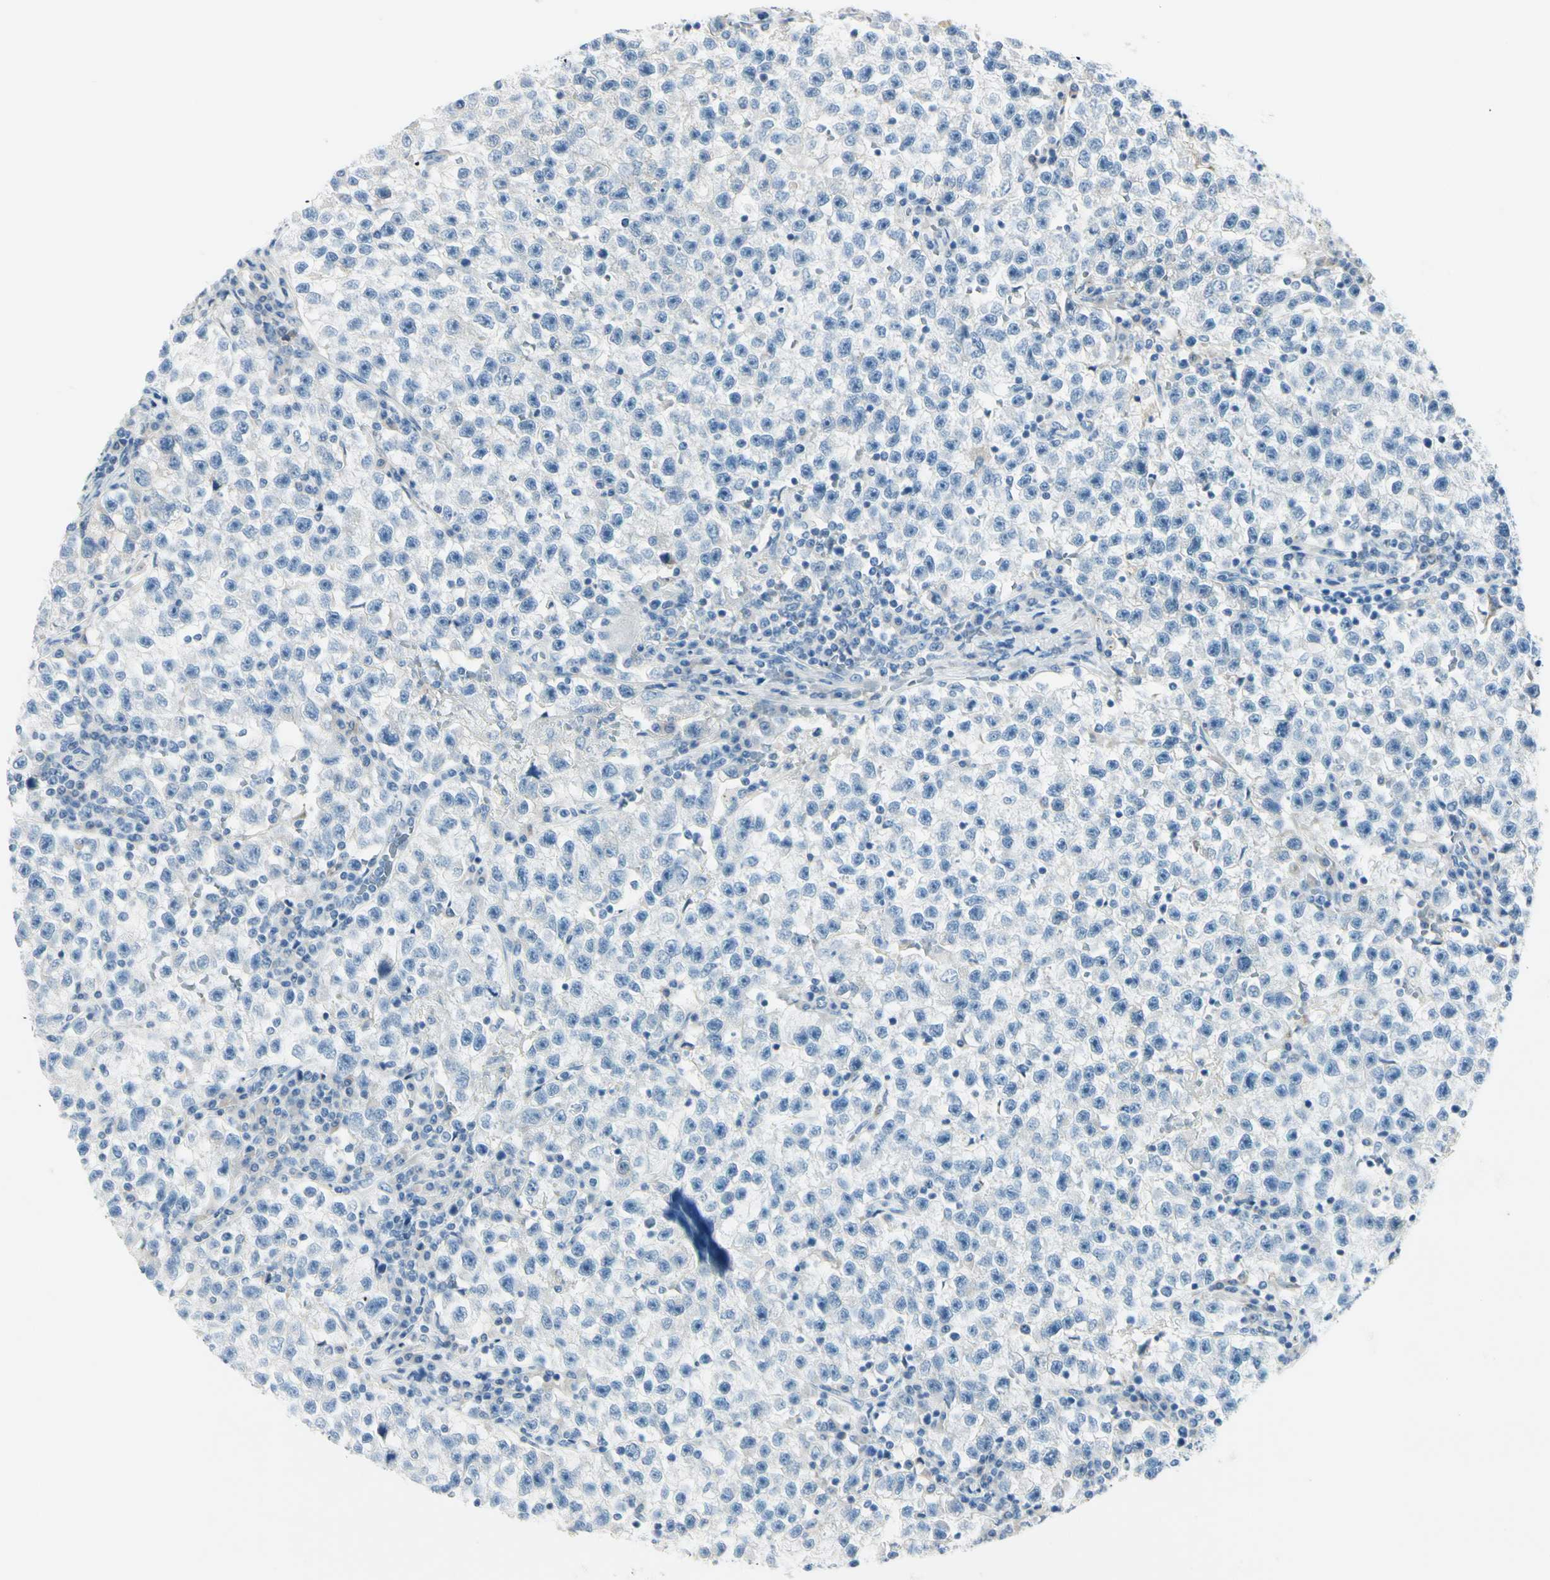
{"staining": {"intensity": "negative", "quantity": "none", "location": "none"}, "tissue": "testis cancer", "cell_type": "Tumor cells", "image_type": "cancer", "snomed": [{"axis": "morphology", "description": "Seminoma, NOS"}, {"axis": "topography", "description": "Testis"}], "caption": "The micrograph demonstrates no staining of tumor cells in seminoma (testis).", "gene": "PEBP1", "patient": {"sex": "male", "age": 22}}